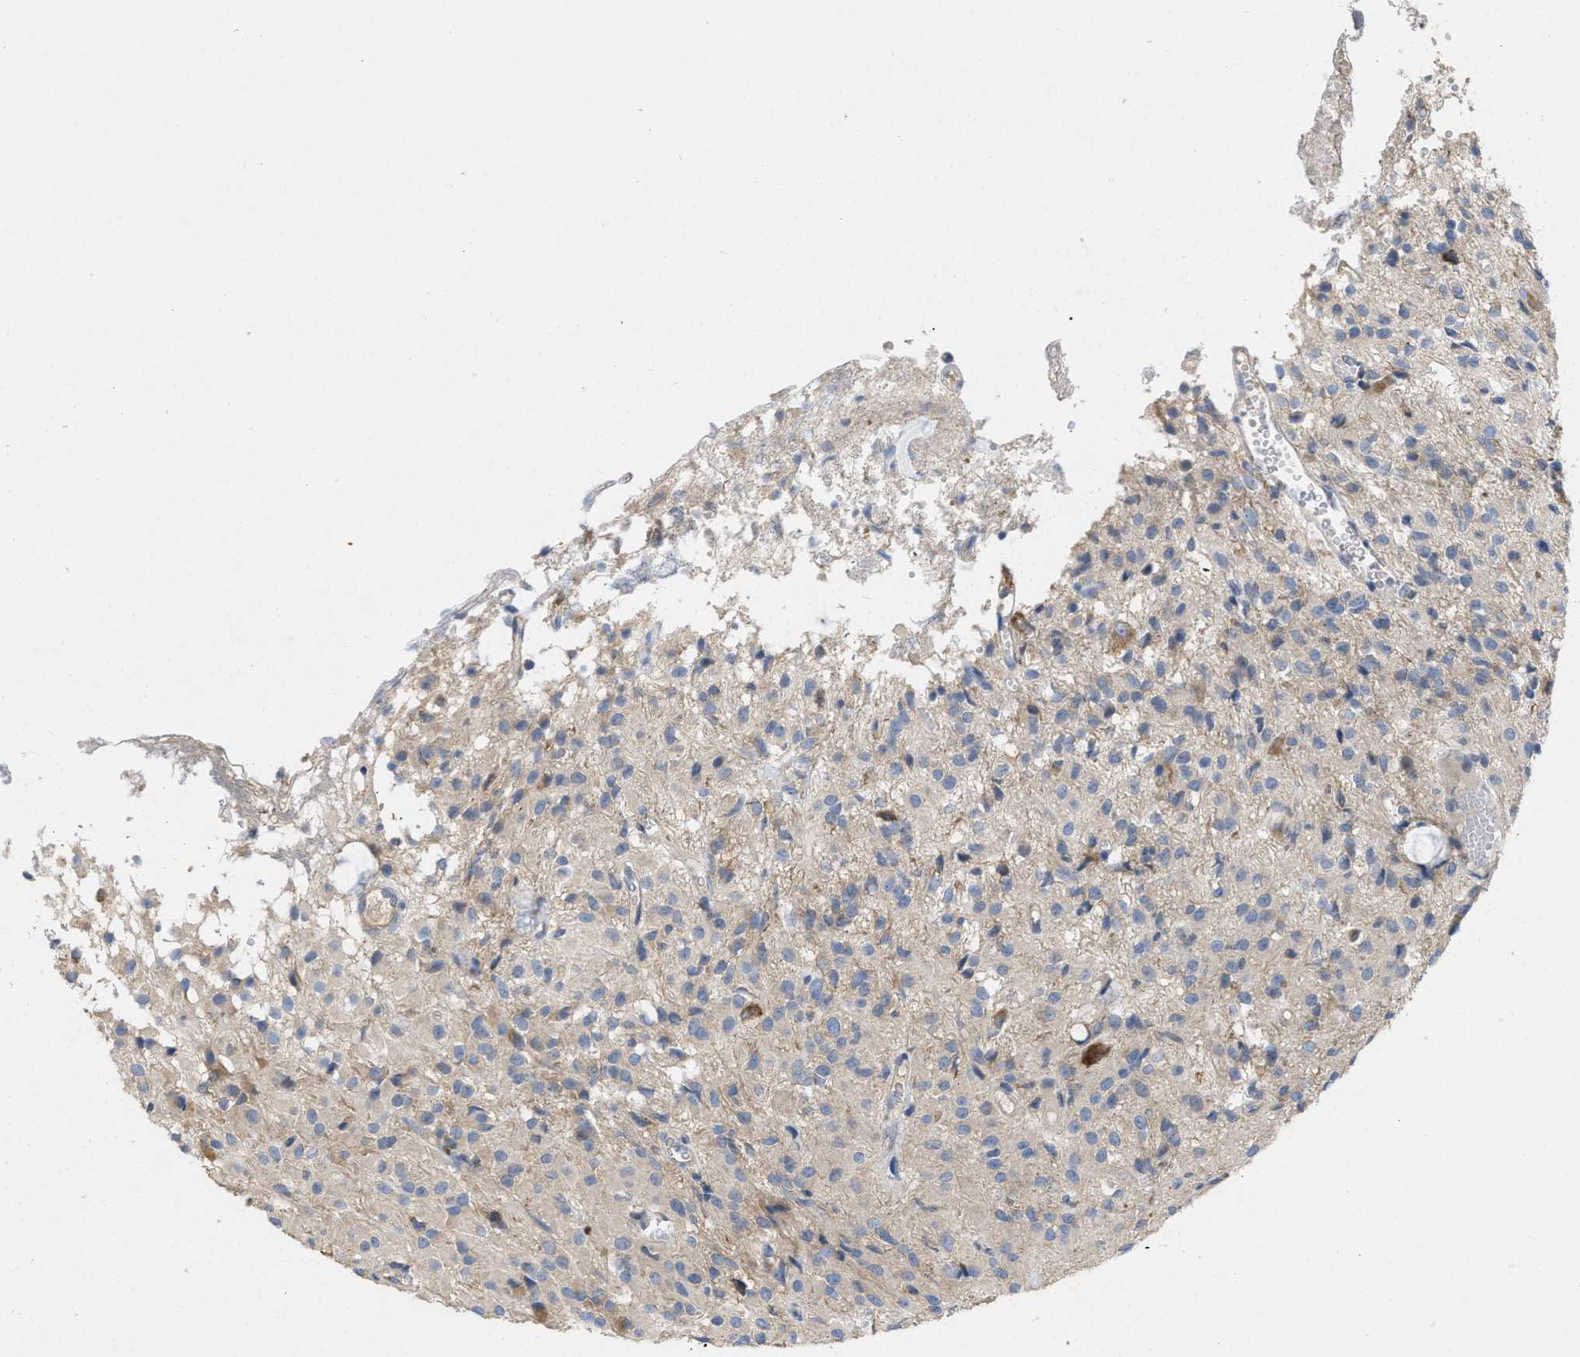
{"staining": {"intensity": "negative", "quantity": "none", "location": "none"}, "tissue": "glioma", "cell_type": "Tumor cells", "image_type": "cancer", "snomed": [{"axis": "morphology", "description": "Glioma, malignant, High grade"}, {"axis": "topography", "description": "Brain"}], "caption": "Human glioma stained for a protein using immunohistochemistry demonstrates no positivity in tumor cells.", "gene": "TMEM131", "patient": {"sex": "female", "age": 59}}